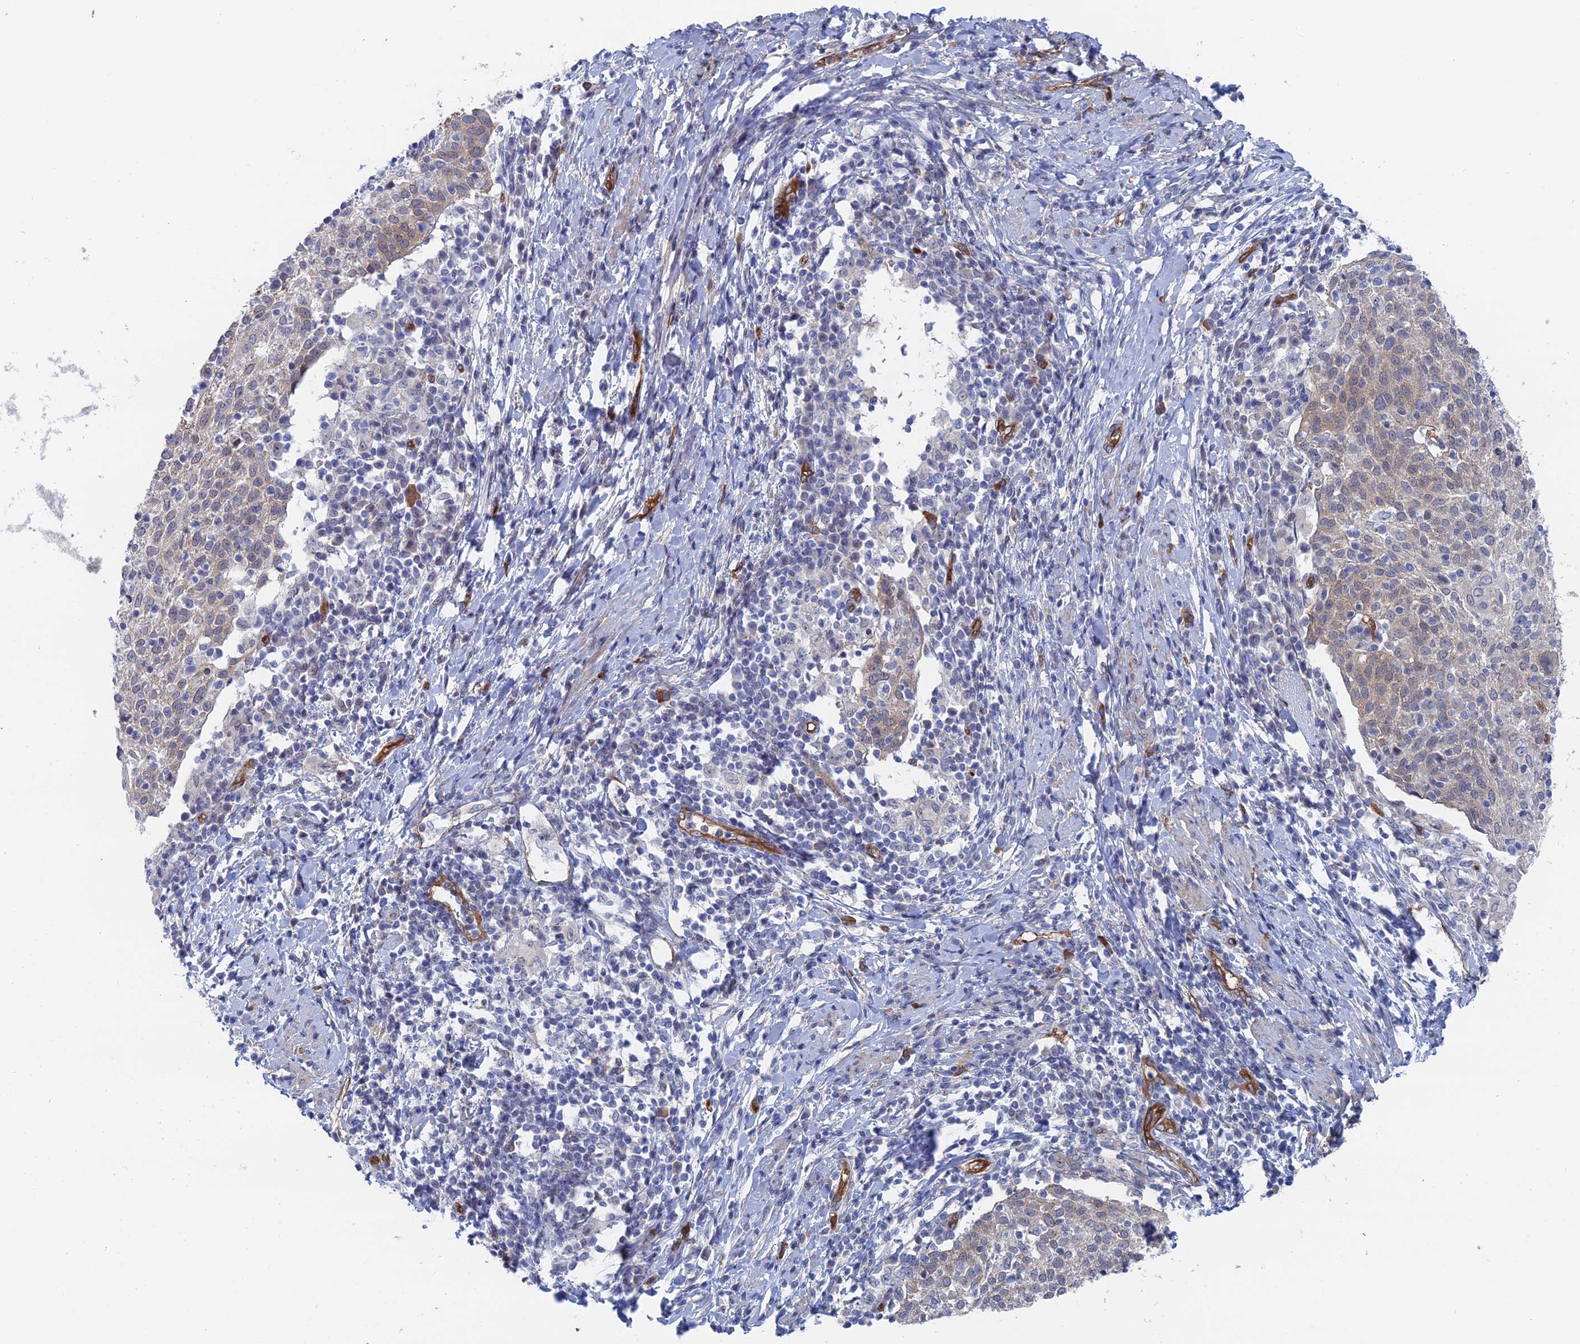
{"staining": {"intensity": "weak", "quantity": ">75%", "location": "cytoplasmic/membranous"}, "tissue": "cervical cancer", "cell_type": "Tumor cells", "image_type": "cancer", "snomed": [{"axis": "morphology", "description": "Squamous cell carcinoma, NOS"}, {"axis": "topography", "description": "Cervix"}], "caption": "Squamous cell carcinoma (cervical) was stained to show a protein in brown. There is low levels of weak cytoplasmic/membranous expression in about >75% of tumor cells.", "gene": "ARAP3", "patient": {"sex": "female", "age": 52}}